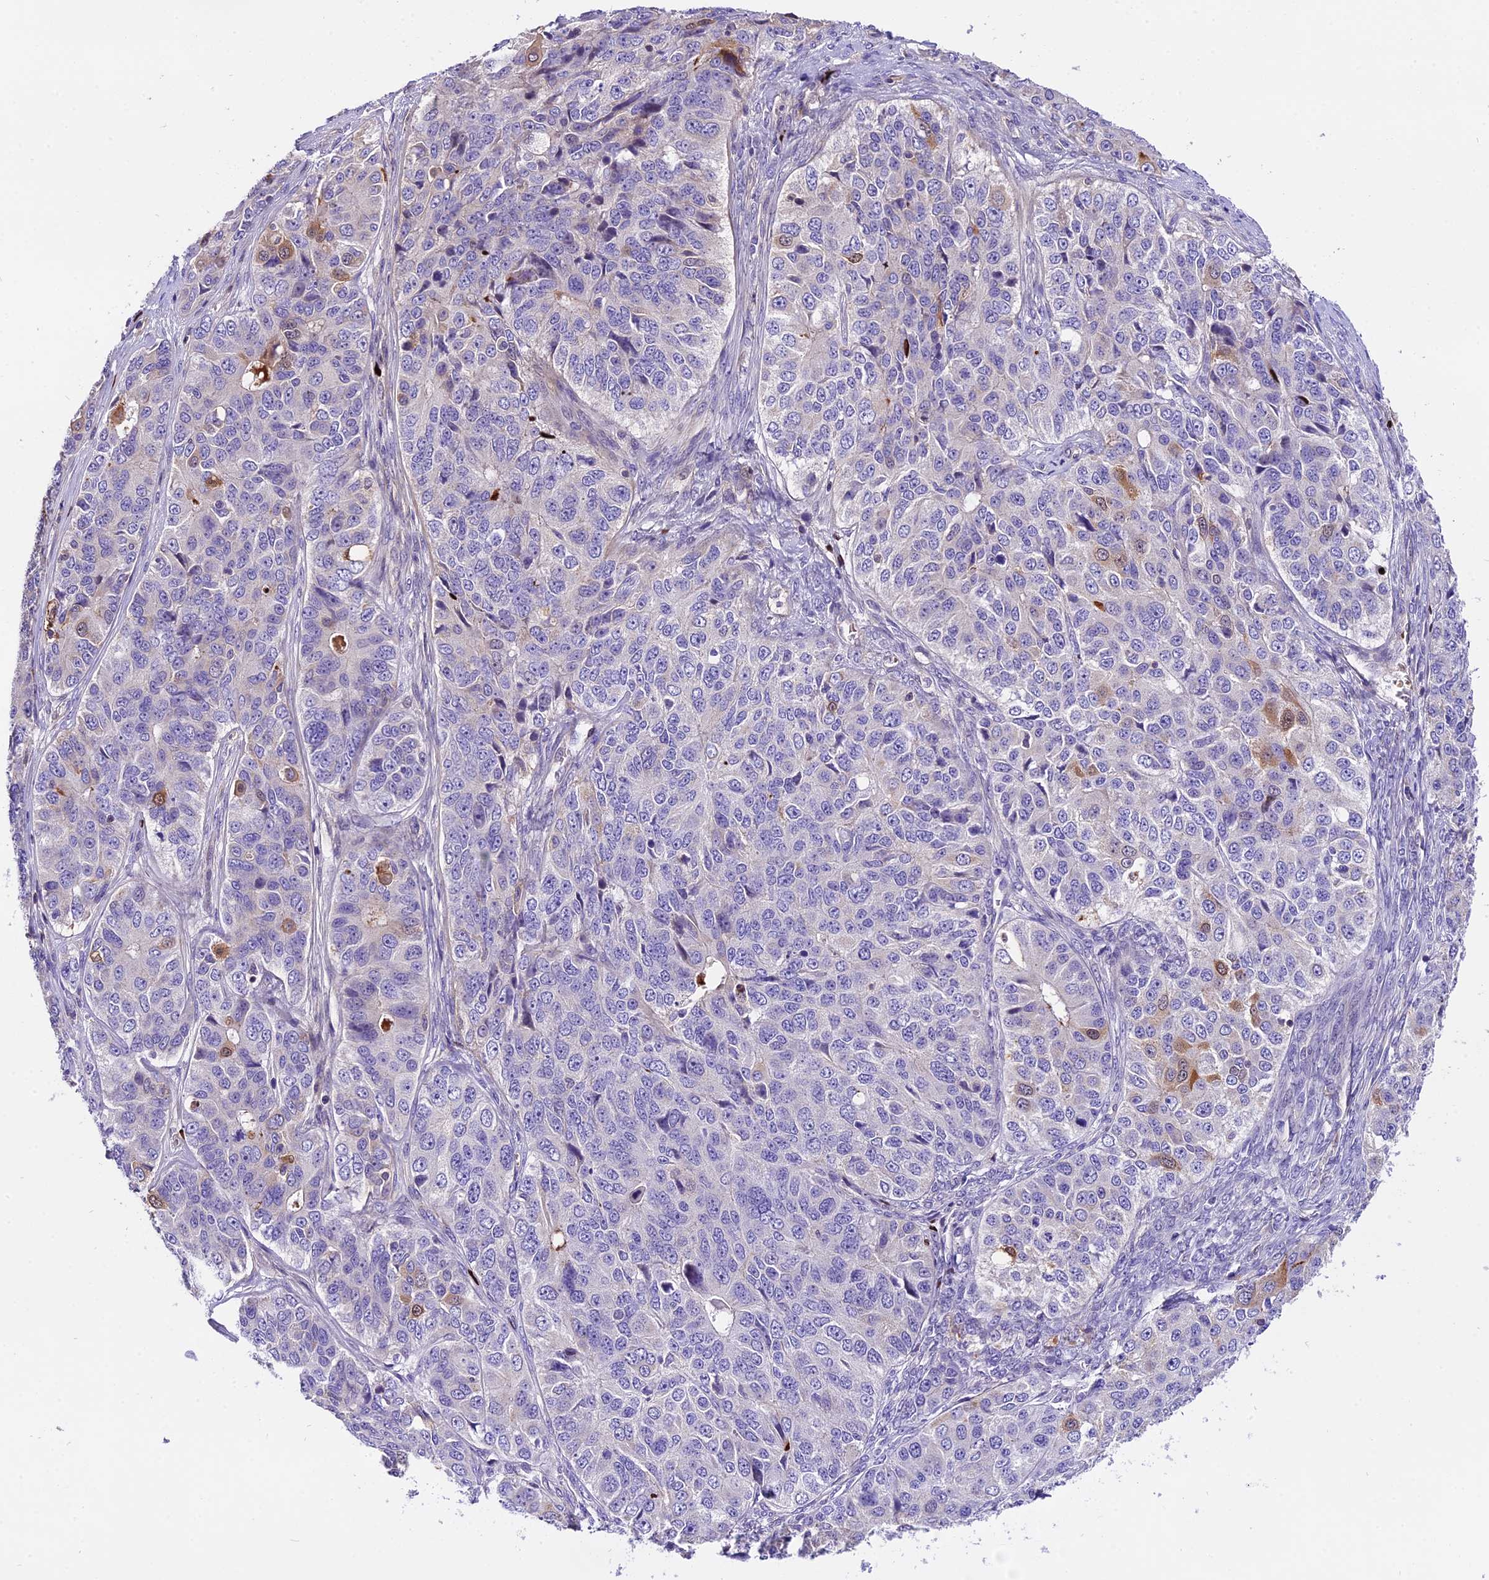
{"staining": {"intensity": "moderate", "quantity": "<25%", "location": "cytoplasmic/membranous"}, "tissue": "ovarian cancer", "cell_type": "Tumor cells", "image_type": "cancer", "snomed": [{"axis": "morphology", "description": "Carcinoma, endometroid"}, {"axis": "topography", "description": "Ovary"}], "caption": "Immunohistochemical staining of human ovarian endometroid carcinoma displays low levels of moderate cytoplasmic/membranous protein expression in approximately <25% of tumor cells. (Stains: DAB (3,3'-diaminobenzidine) in brown, nuclei in blue, Microscopy: brightfield microscopy at high magnification).", "gene": "MAP3K7CL", "patient": {"sex": "female", "age": 51}}